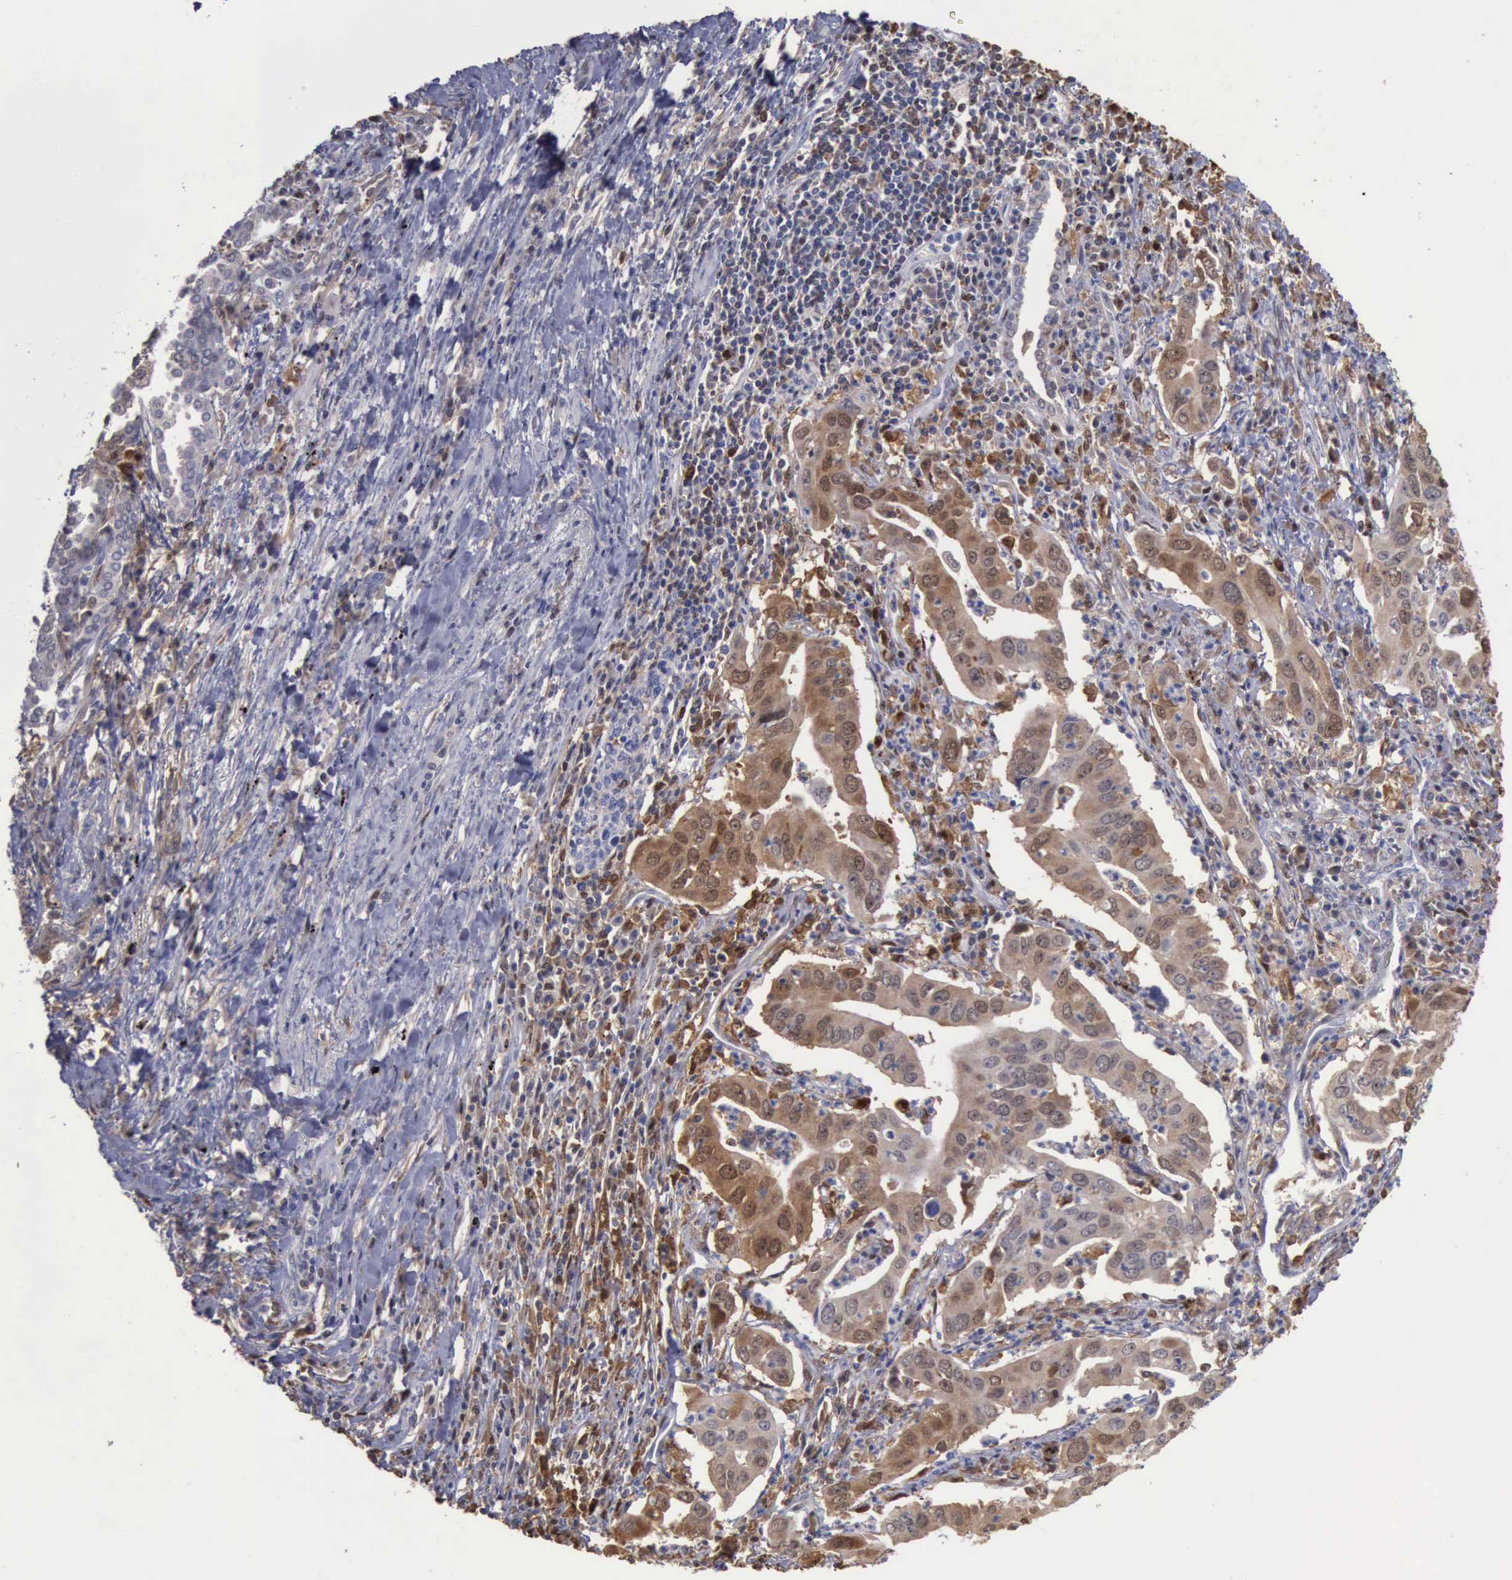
{"staining": {"intensity": "moderate", "quantity": "25%-75%", "location": "cytoplasmic/membranous,nuclear"}, "tissue": "lung cancer", "cell_type": "Tumor cells", "image_type": "cancer", "snomed": [{"axis": "morphology", "description": "Adenocarcinoma, NOS"}, {"axis": "topography", "description": "Lung"}], "caption": "Human lung cancer stained with a protein marker displays moderate staining in tumor cells.", "gene": "STAT1", "patient": {"sex": "male", "age": 48}}